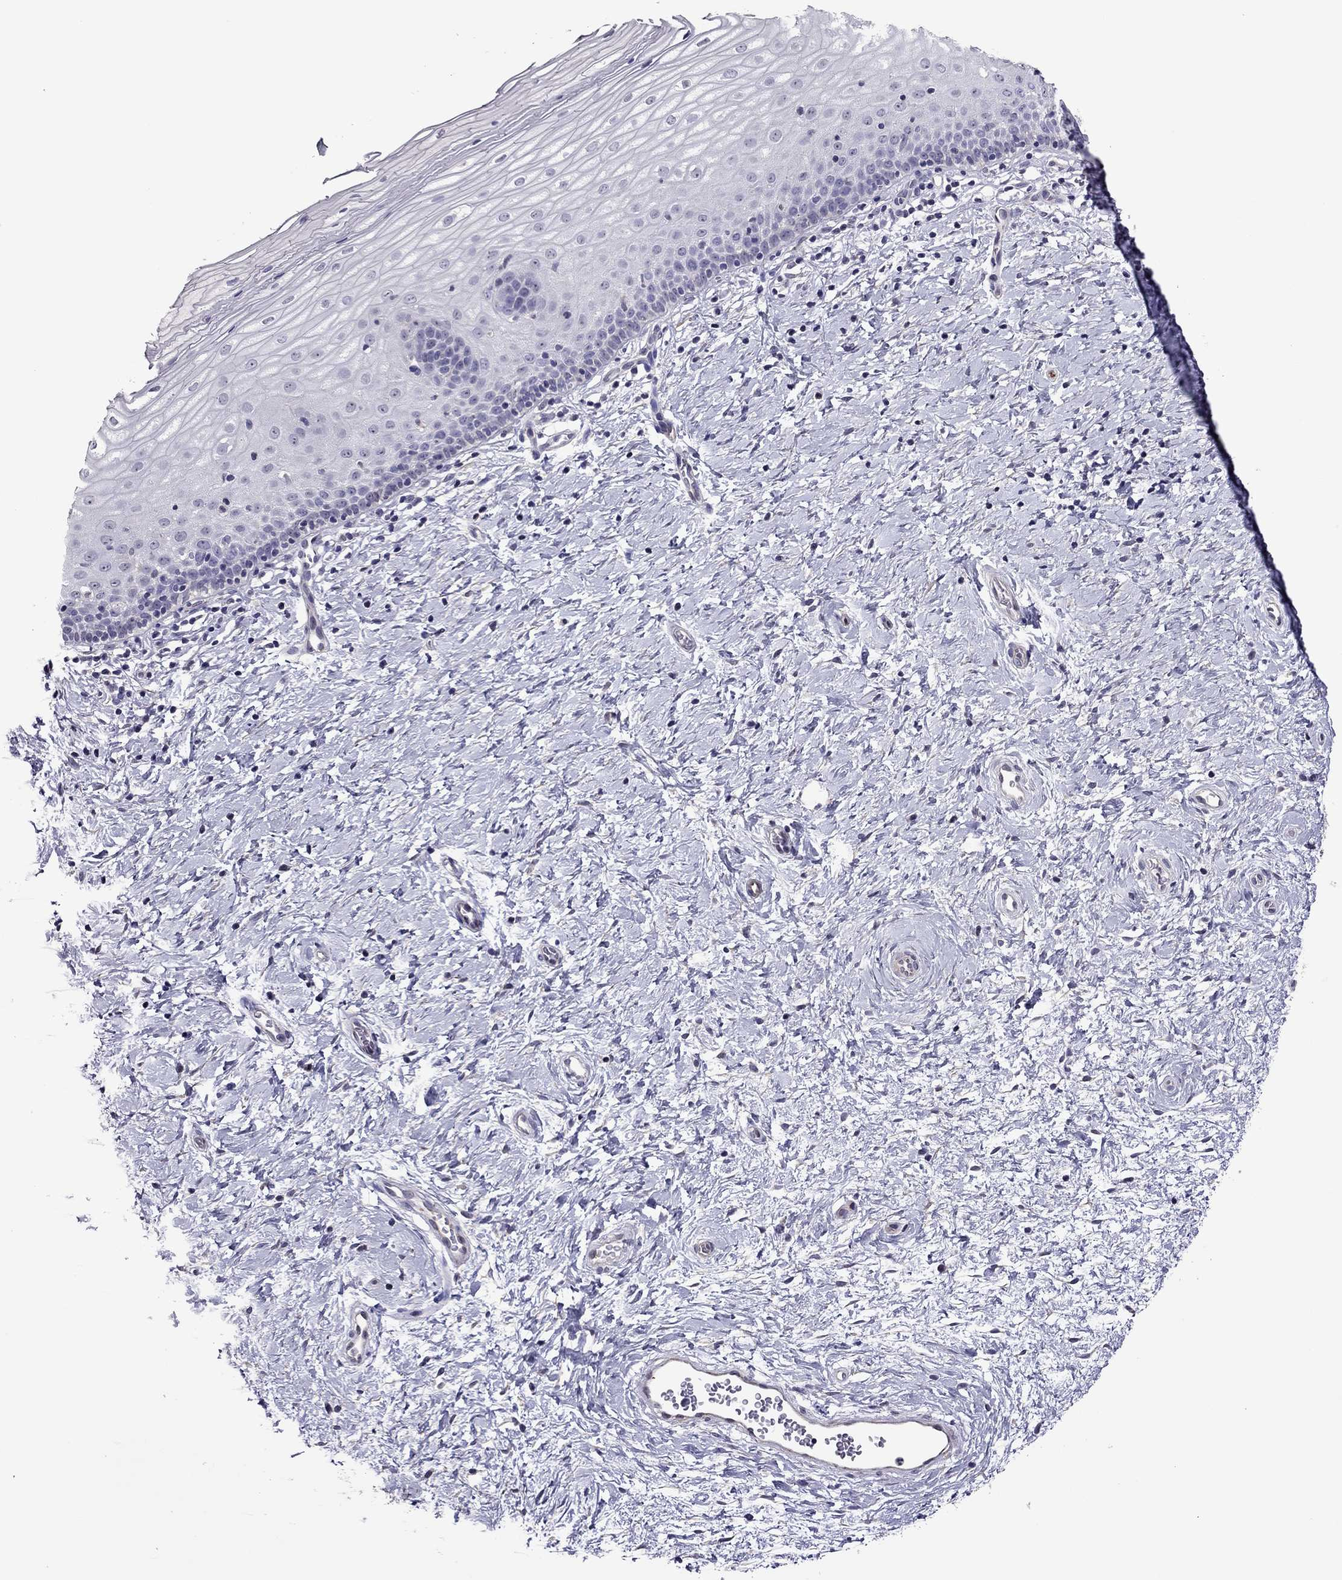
{"staining": {"intensity": "negative", "quantity": "none", "location": "none"}, "tissue": "cervix", "cell_type": "Glandular cells", "image_type": "normal", "snomed": [{"axis": "morphology", "description": "Normal tissue, NOS"}, {"axis": "topography", "description": "Cervix"}], "caption": "An image of cervix stained for a protein displays no brown staining in glandular cells.", "gene": "SLC16A8", "patient": {"sex": "female", "age": 37}}